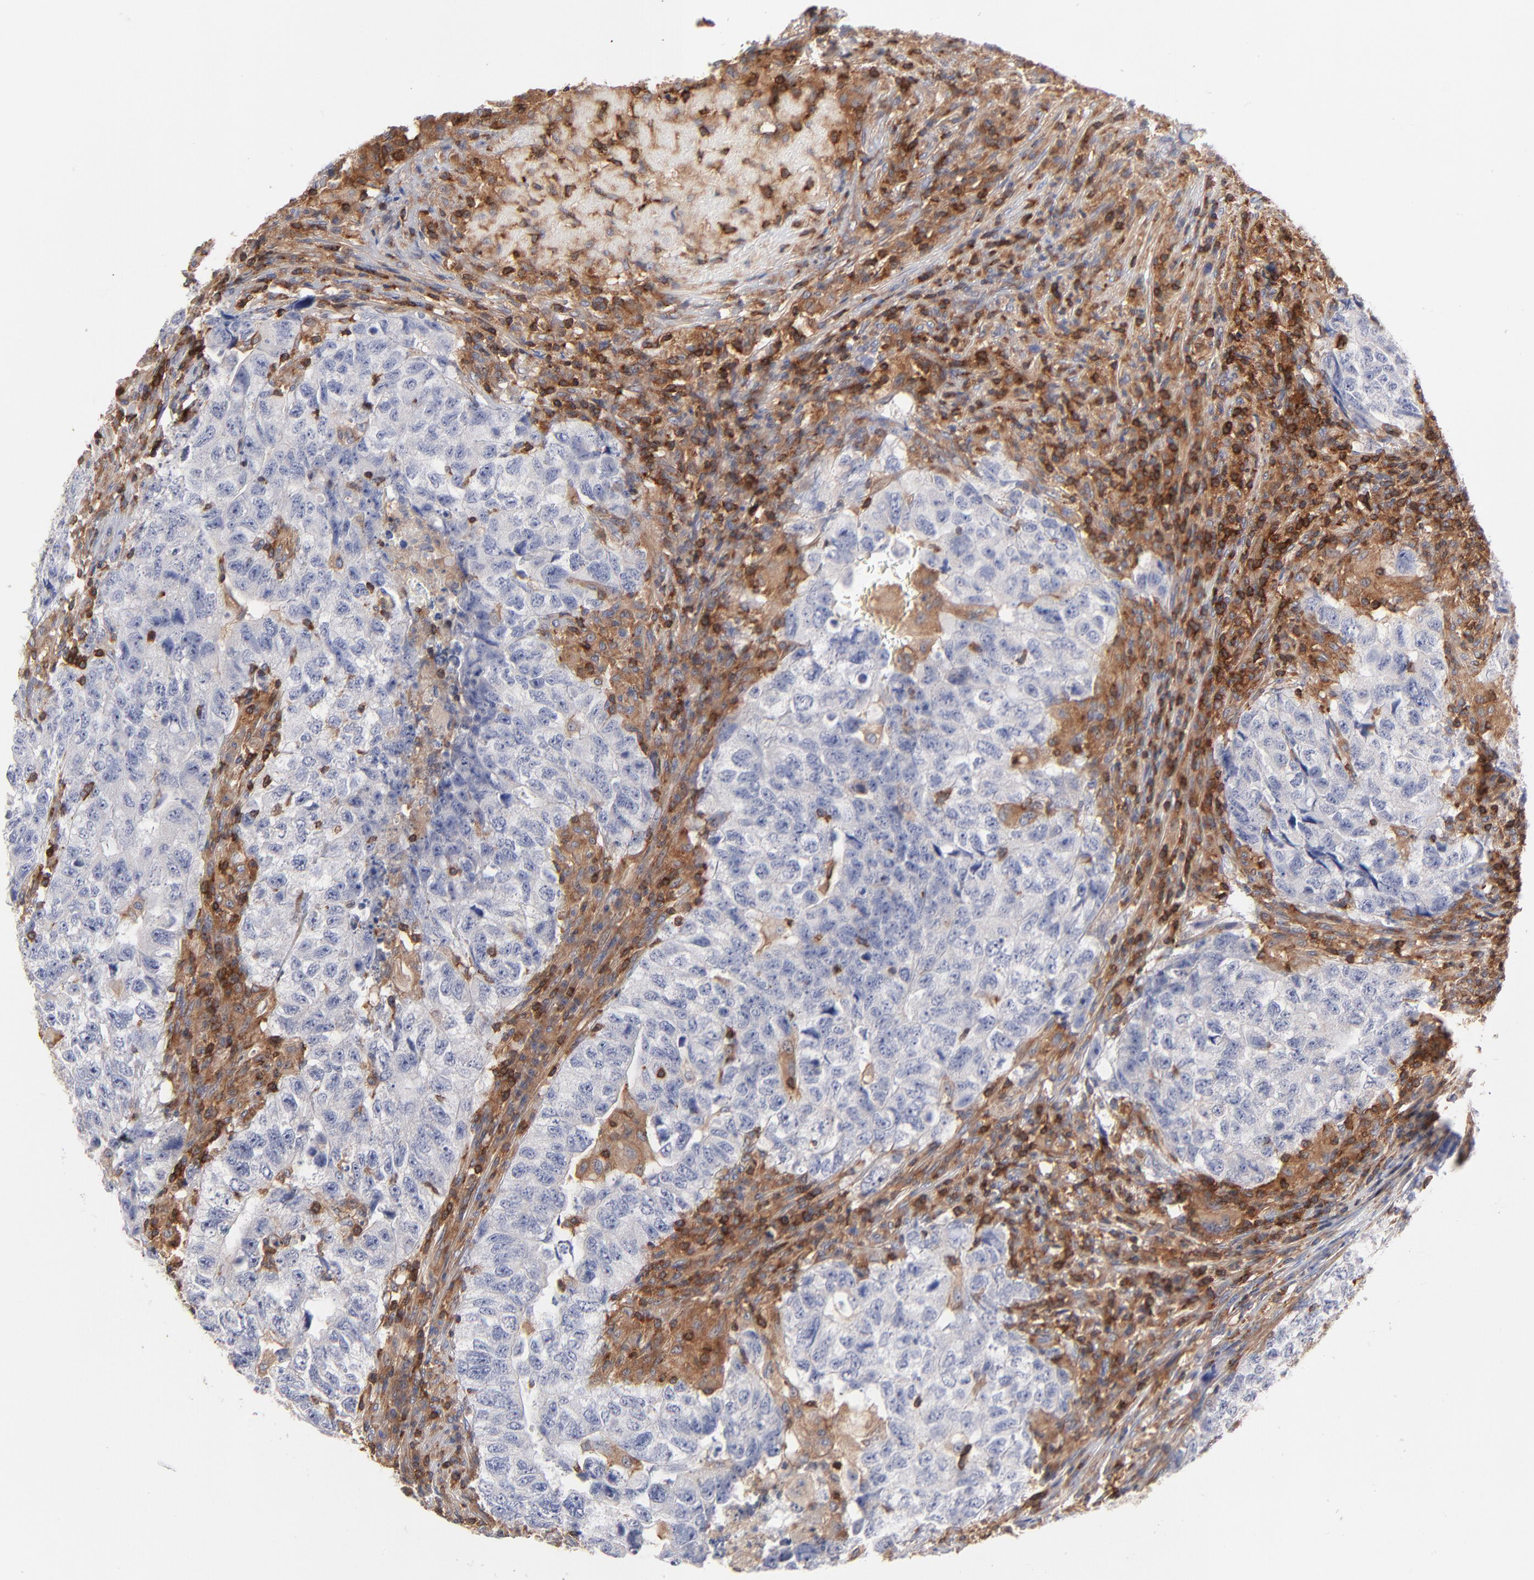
{"staining": {"intensity": "negative", "quantity": "none", "location": "none"}, "tissue": "testis cancer", "cell_type": "Tumor cells", "image_type": "cancer", "snomed": [{"axis": "morphology", "description": "Carcinoma, Embryonal, NOS"}, {"axis": "topography", "description": "Testis"}], "caption": "Photomicrograph shows no significant protein positivity in tumor cells of testis cancer.", "gene": "WIPF1", "patient": {"sex": "male", "age": 21}}